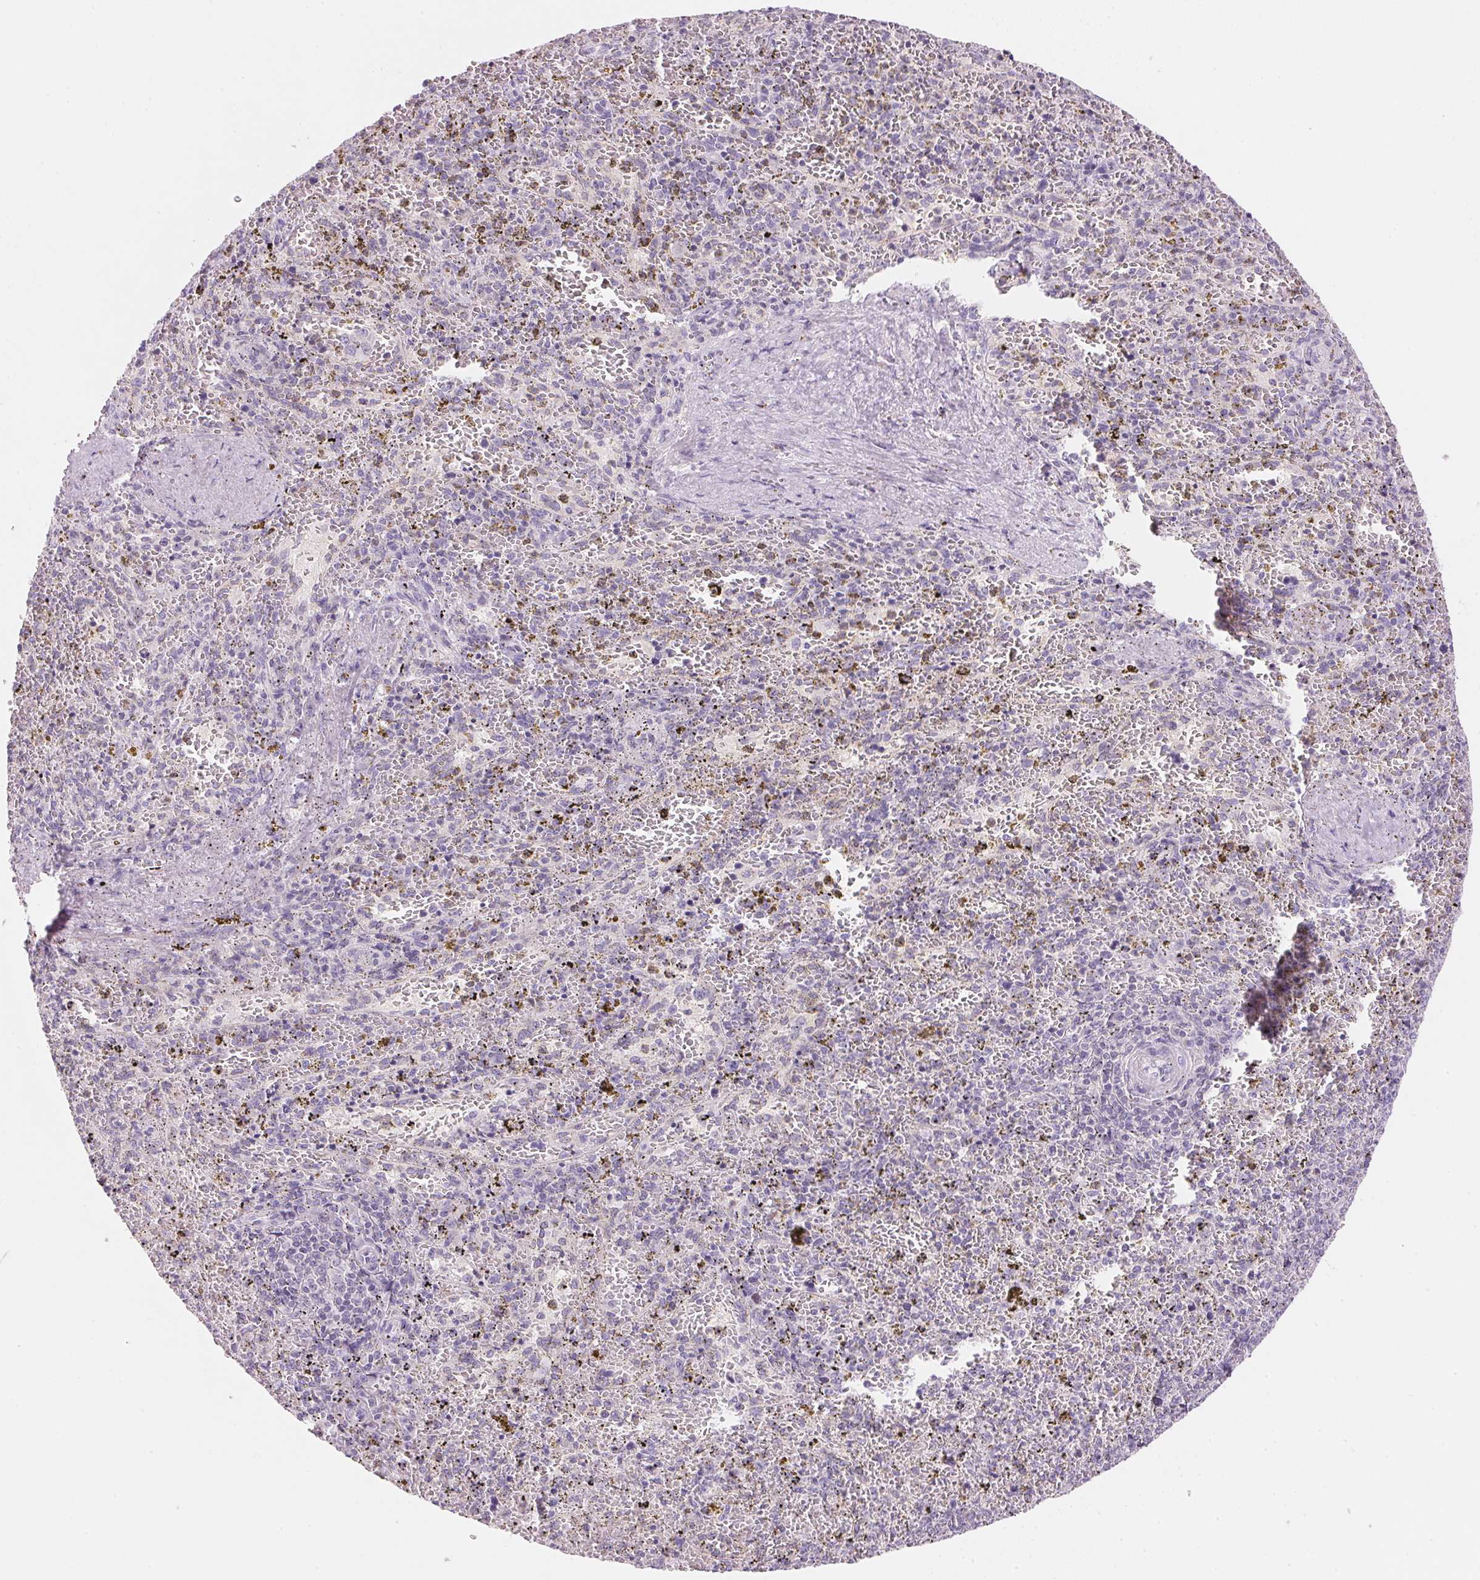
{"staining": {"intensity": "negative", "quantity": "none", "location": "none"}, "tissue": "spleen", "cell_type": "Cells in red pulp", "image_type": "normal", "snomed": [{"axis": "morphology", "description": "Normal tissue, NOS"}, {"axis": "topography", "description": "Spleen"}], "caption": "Cells in red pulp are negative for brown protein staining in benign spleen. (Brightfield microscopy of DAB (3,3'-diaminobenzidine) IHC at high magnification).", "gene": "CYP11B1", "patient": {"sex": "female", "age": 50}}